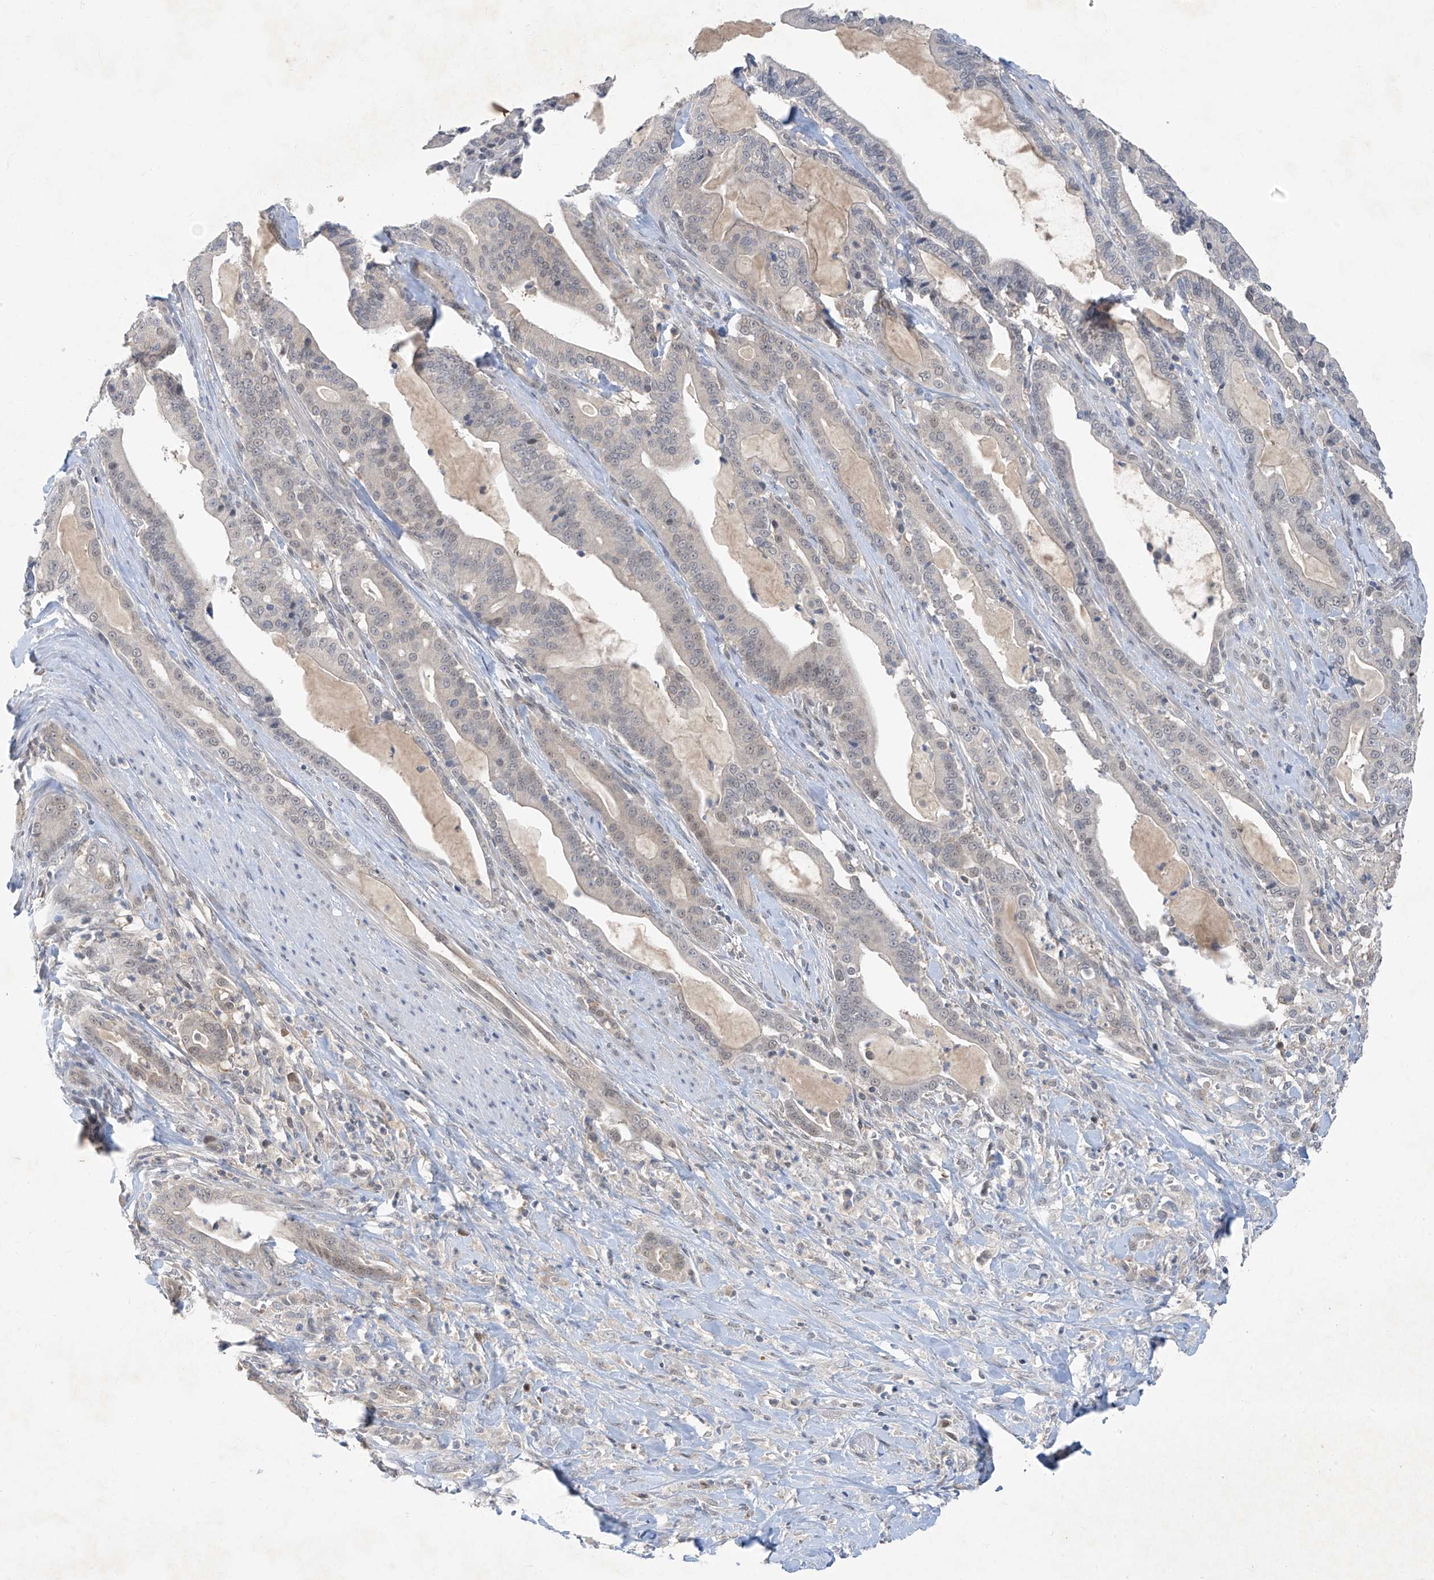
{"staining": {"intensity": "negative", "quantity": "none", "location": "none"}, "tissue": "pancreatic cancer", "cell_type": "Tumor cells", "image_type": "cancer", "snomed": [{"axis": "morphology", "description": "Adenocarcinoma, NOS"}, {"axis": "topography", "description": "Pancreas"}], "caption": "High magnification brightfield microscopy of pancreatic cancer stained with DAB (brown) and counterstained with hematoxylin (blue): tumor cells show no significant positivity. (Brightfield microscopy of DAB (3,3'-diaminobenzidine) immunohistochemistry at high magnification).", "gene": "ZNF358", "patient": {"sex": "male", "age": 63}}